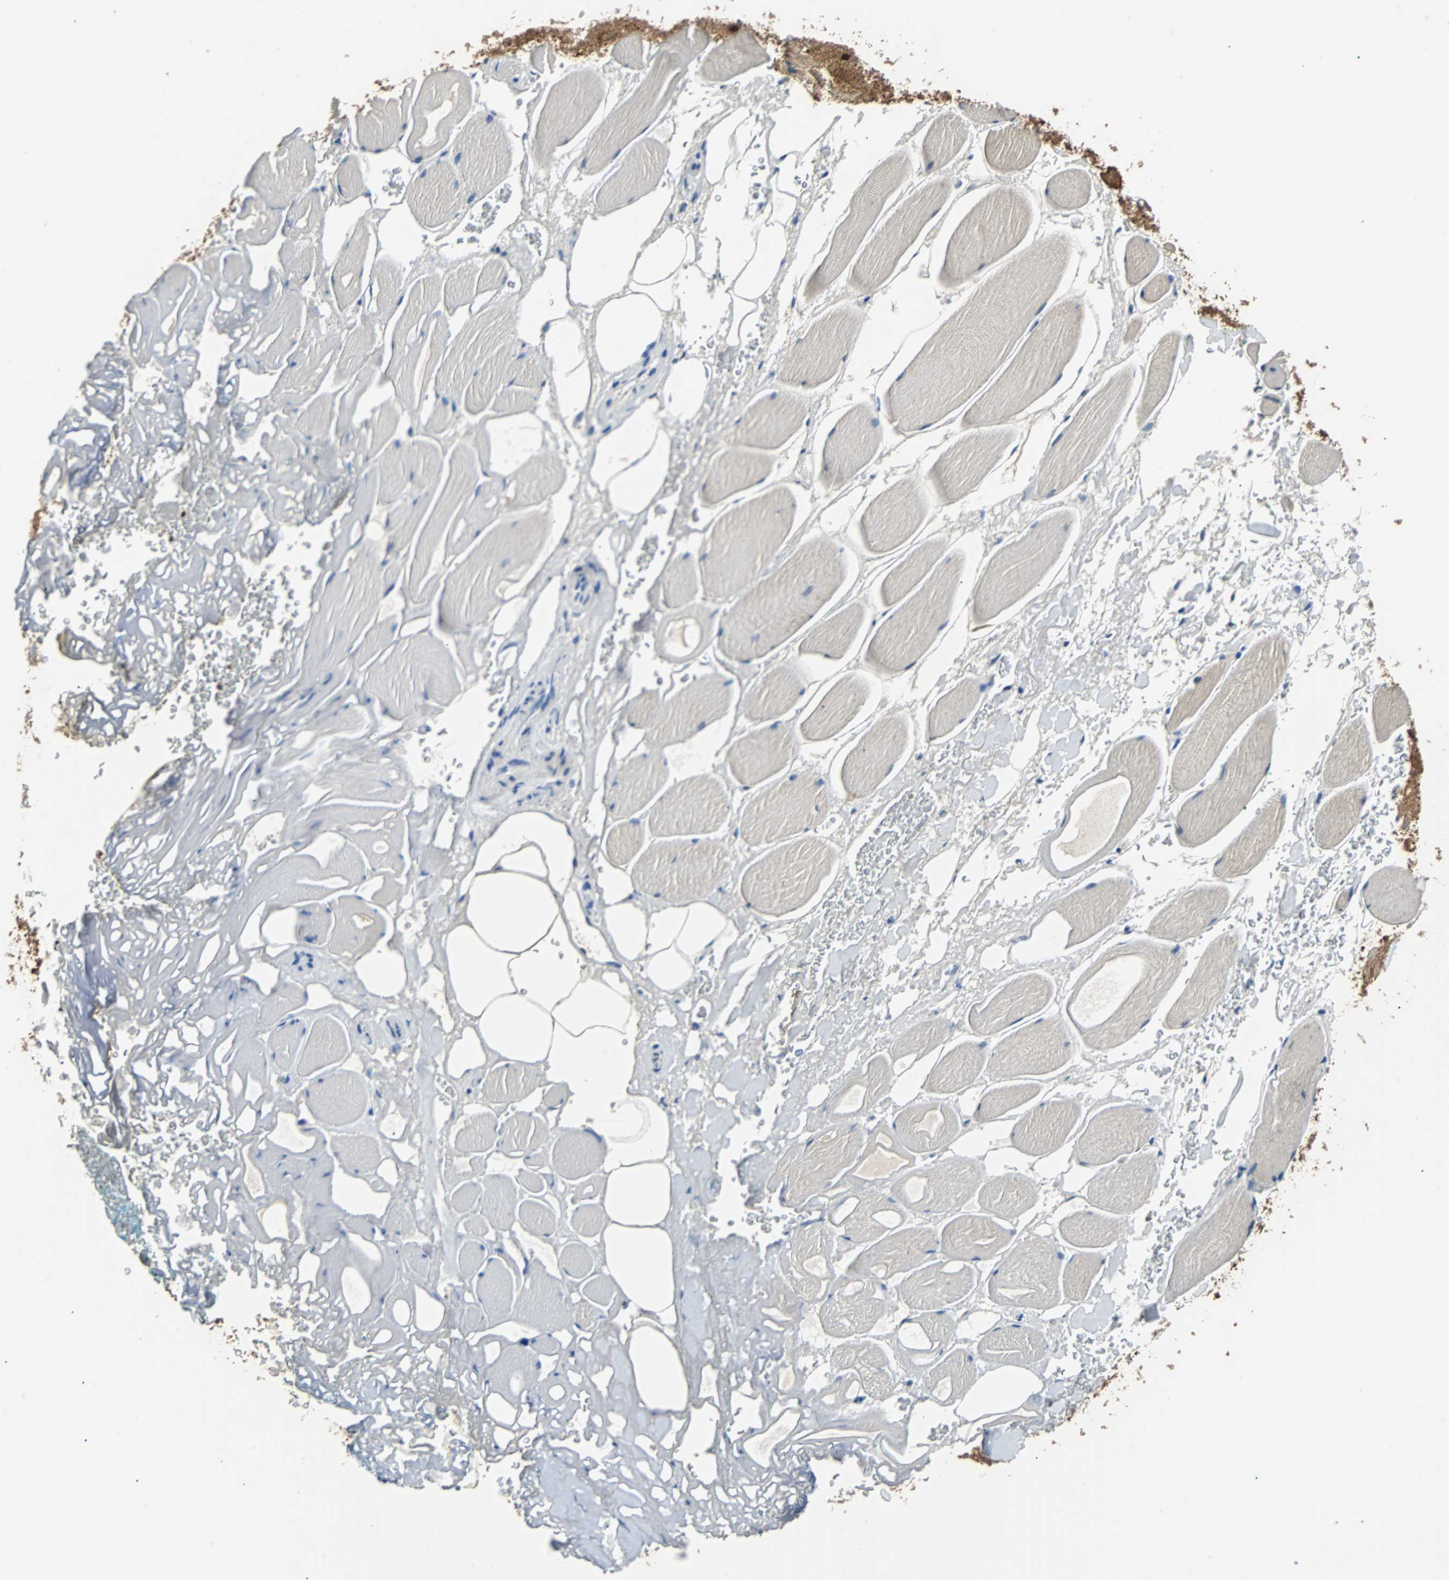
{"staining": {"intensity": "strong", "quantity": ">75%", "location": "cytoplasmic/membranous,nuclear"}, "tissue": "adipose tissue", "cell_type": "Adipocytes", "image_type": "normal", "snomed": [{"axis": "morphology", "description": "Normal tissue, NOS"}, {"axis": "topography", "description": "Soft tissue"}, {"axis": "topography", "description": "Peripheral nerve tissue"}], "caption": "Immunohistochemistry (IHC) histopathology image of benign adipose tissue stained for a protein (brown), which reveals high levels of strong cytoplasmic/membranous,nuclear positivity in about >75% of adipocytes.", "gene": "PRDX6", "patient": {"sex": "female", "age": 71}}